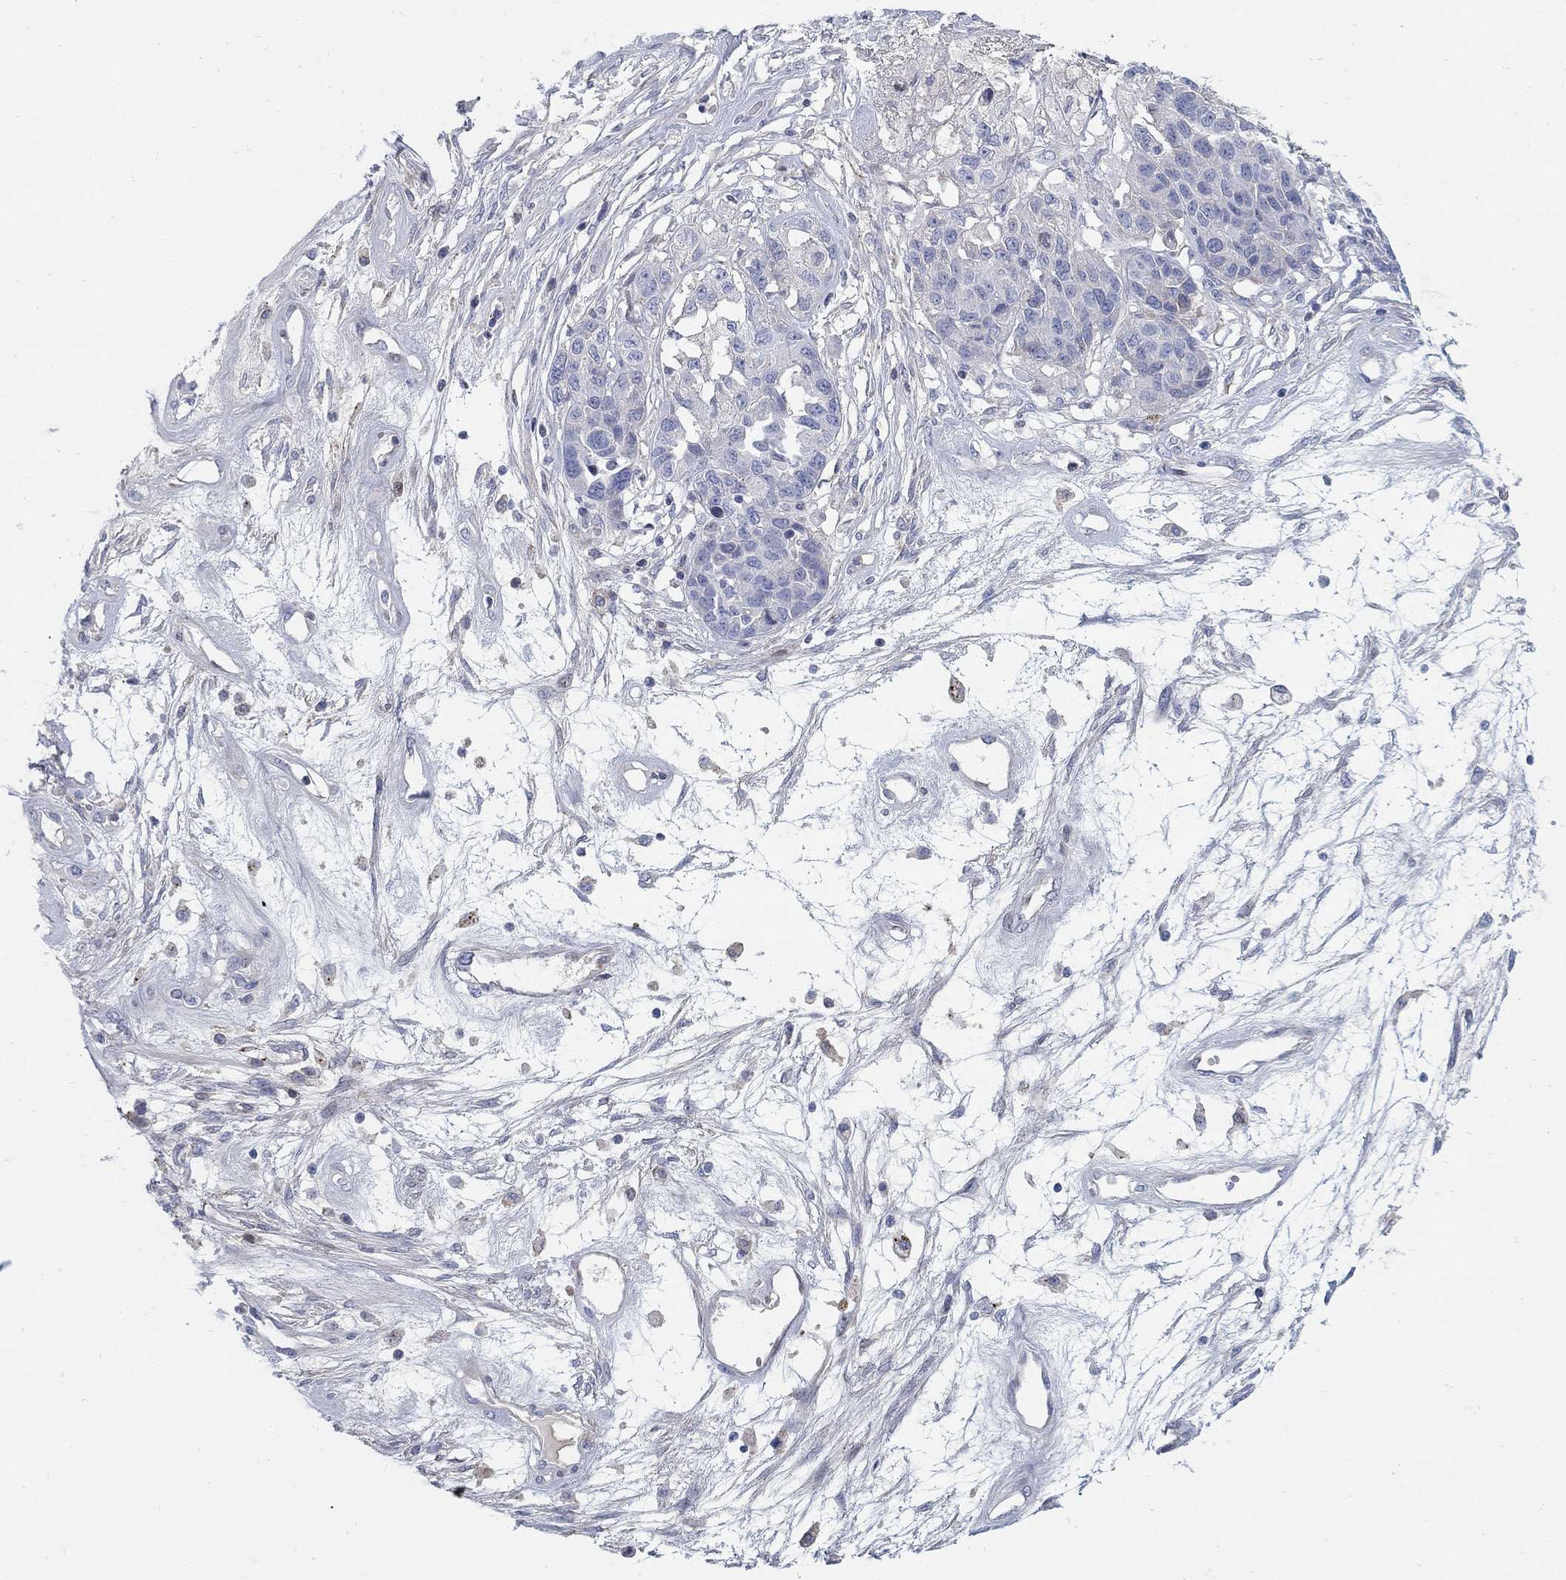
{"staining": {"intensity": "negative", "quantity": "none", "location": "none"}, "tissue": "ovarian cancer", "cell_type": "Tumor cells", "image_type": "cancer", "snomed": [{"axis": "morphology", "description": "Cystadenocarcinoma, serous, NOS"}, {"axis": "topography", "description": "Ovary"}], "caption": "Immunohistochemical staining of human ovarian cancer (serous cystadenocarcinoma) demonstrates no significant staining in tumor cells.", "gene": "HEATR4", "patient": {"sex": "female", "age": 87}}